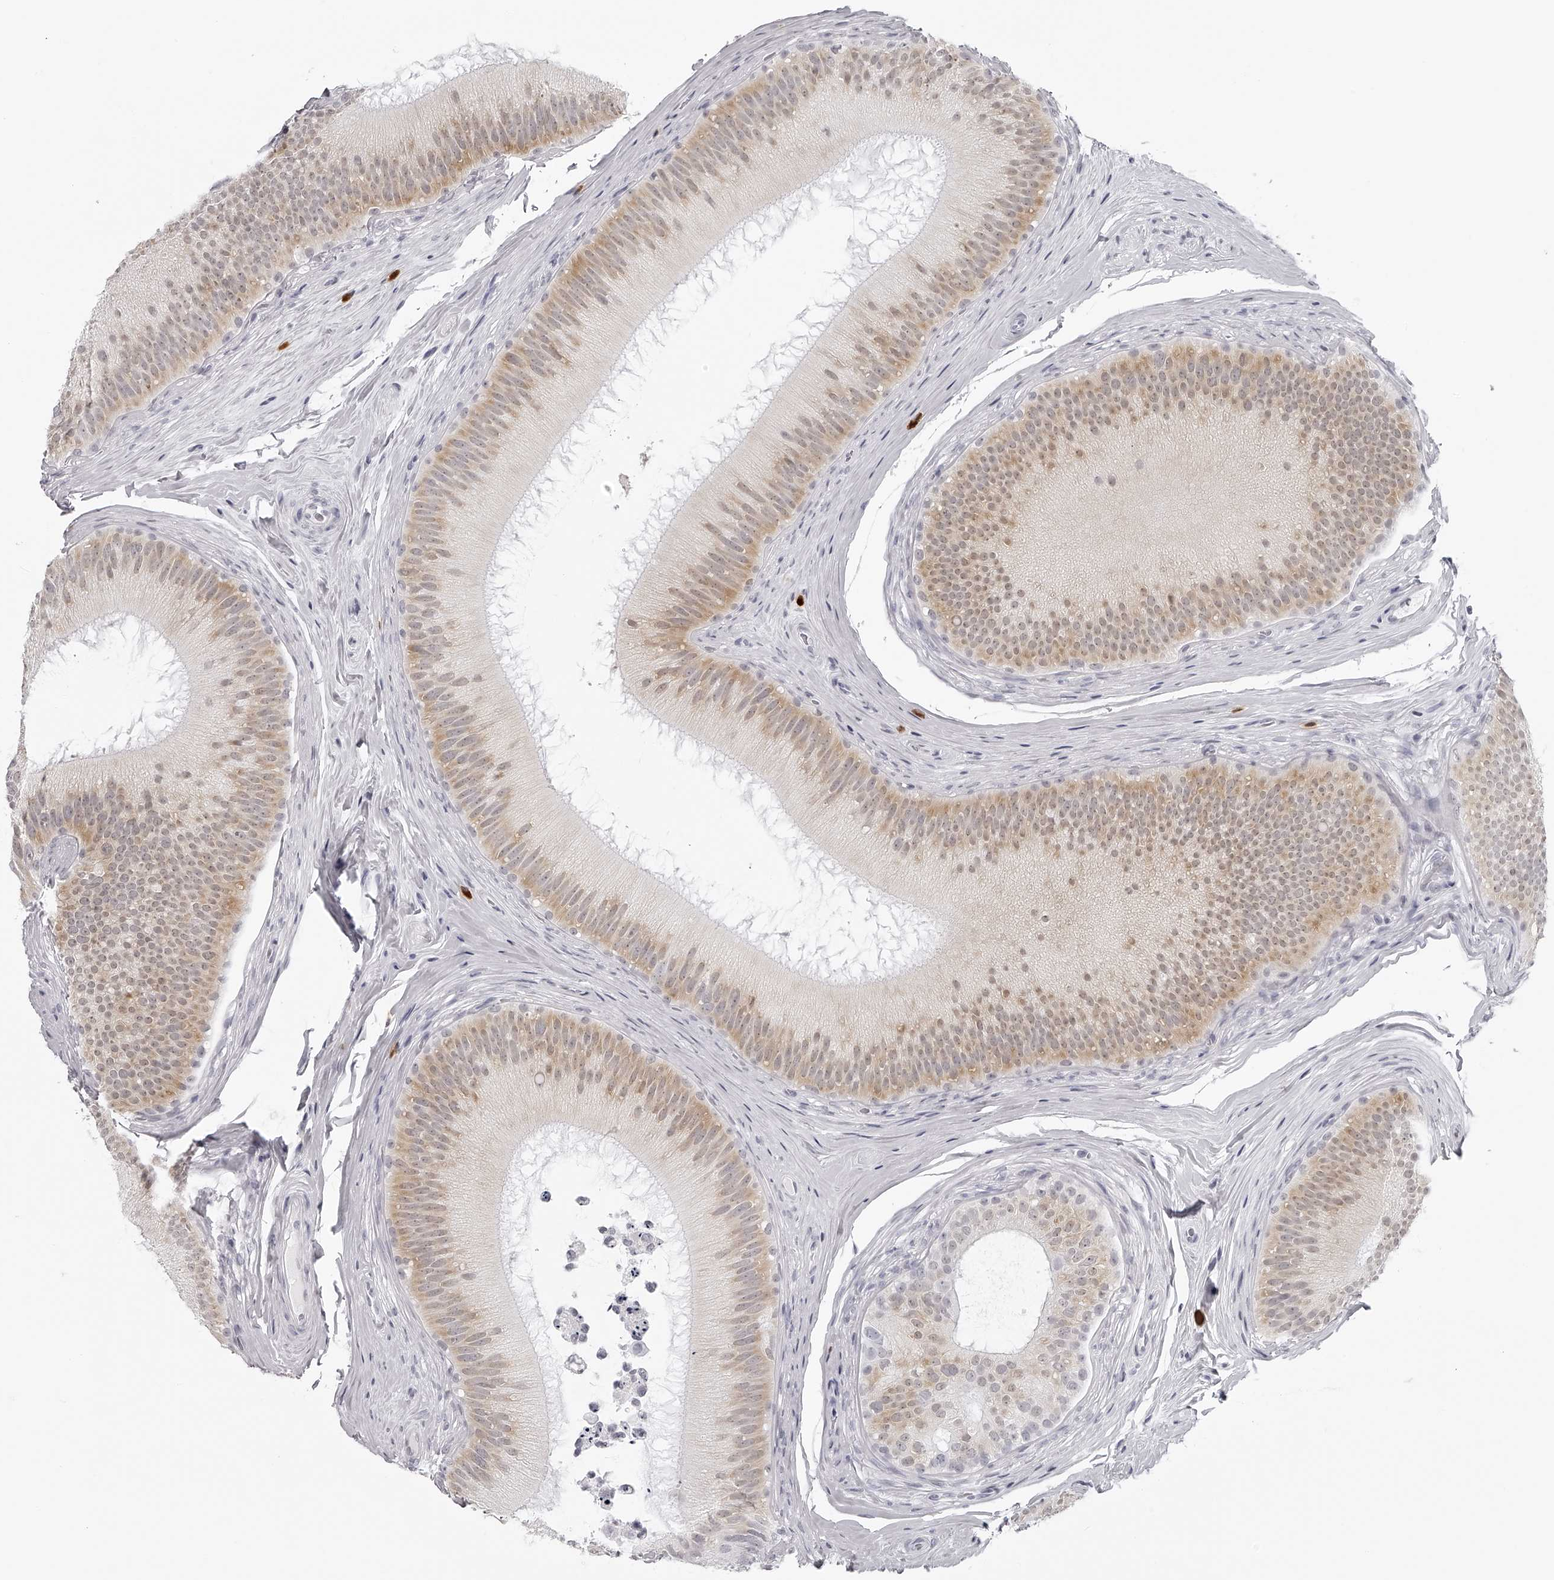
{"staining": {"intensity": "weak", "quantity": "25%-75%", "location": "cytoplasmic/membranous,nuclear"}, "tissue": "epididymis", "cell_type": "Glandular cells", "image_type": "normal", "snomed": [{"axis": "morphology", "description": "Normal tissue, NOS"}, {"axis": "topography", "description": "Epididymis"}], "caption": "IHC (DAB (3,3'-diaminobenzidine)) staining of benign human epididymis exhibits weak cytoplasmic/membranous,nuclear protein positivity in approximately 25%-75% of glandular cells. (DAB (3,3'-diaminobenzidine) IHC, brown staining for protein, blue staining for nuclei).", "gene": "SEC11C", "patient": {"sex": "male", "age": 45}}